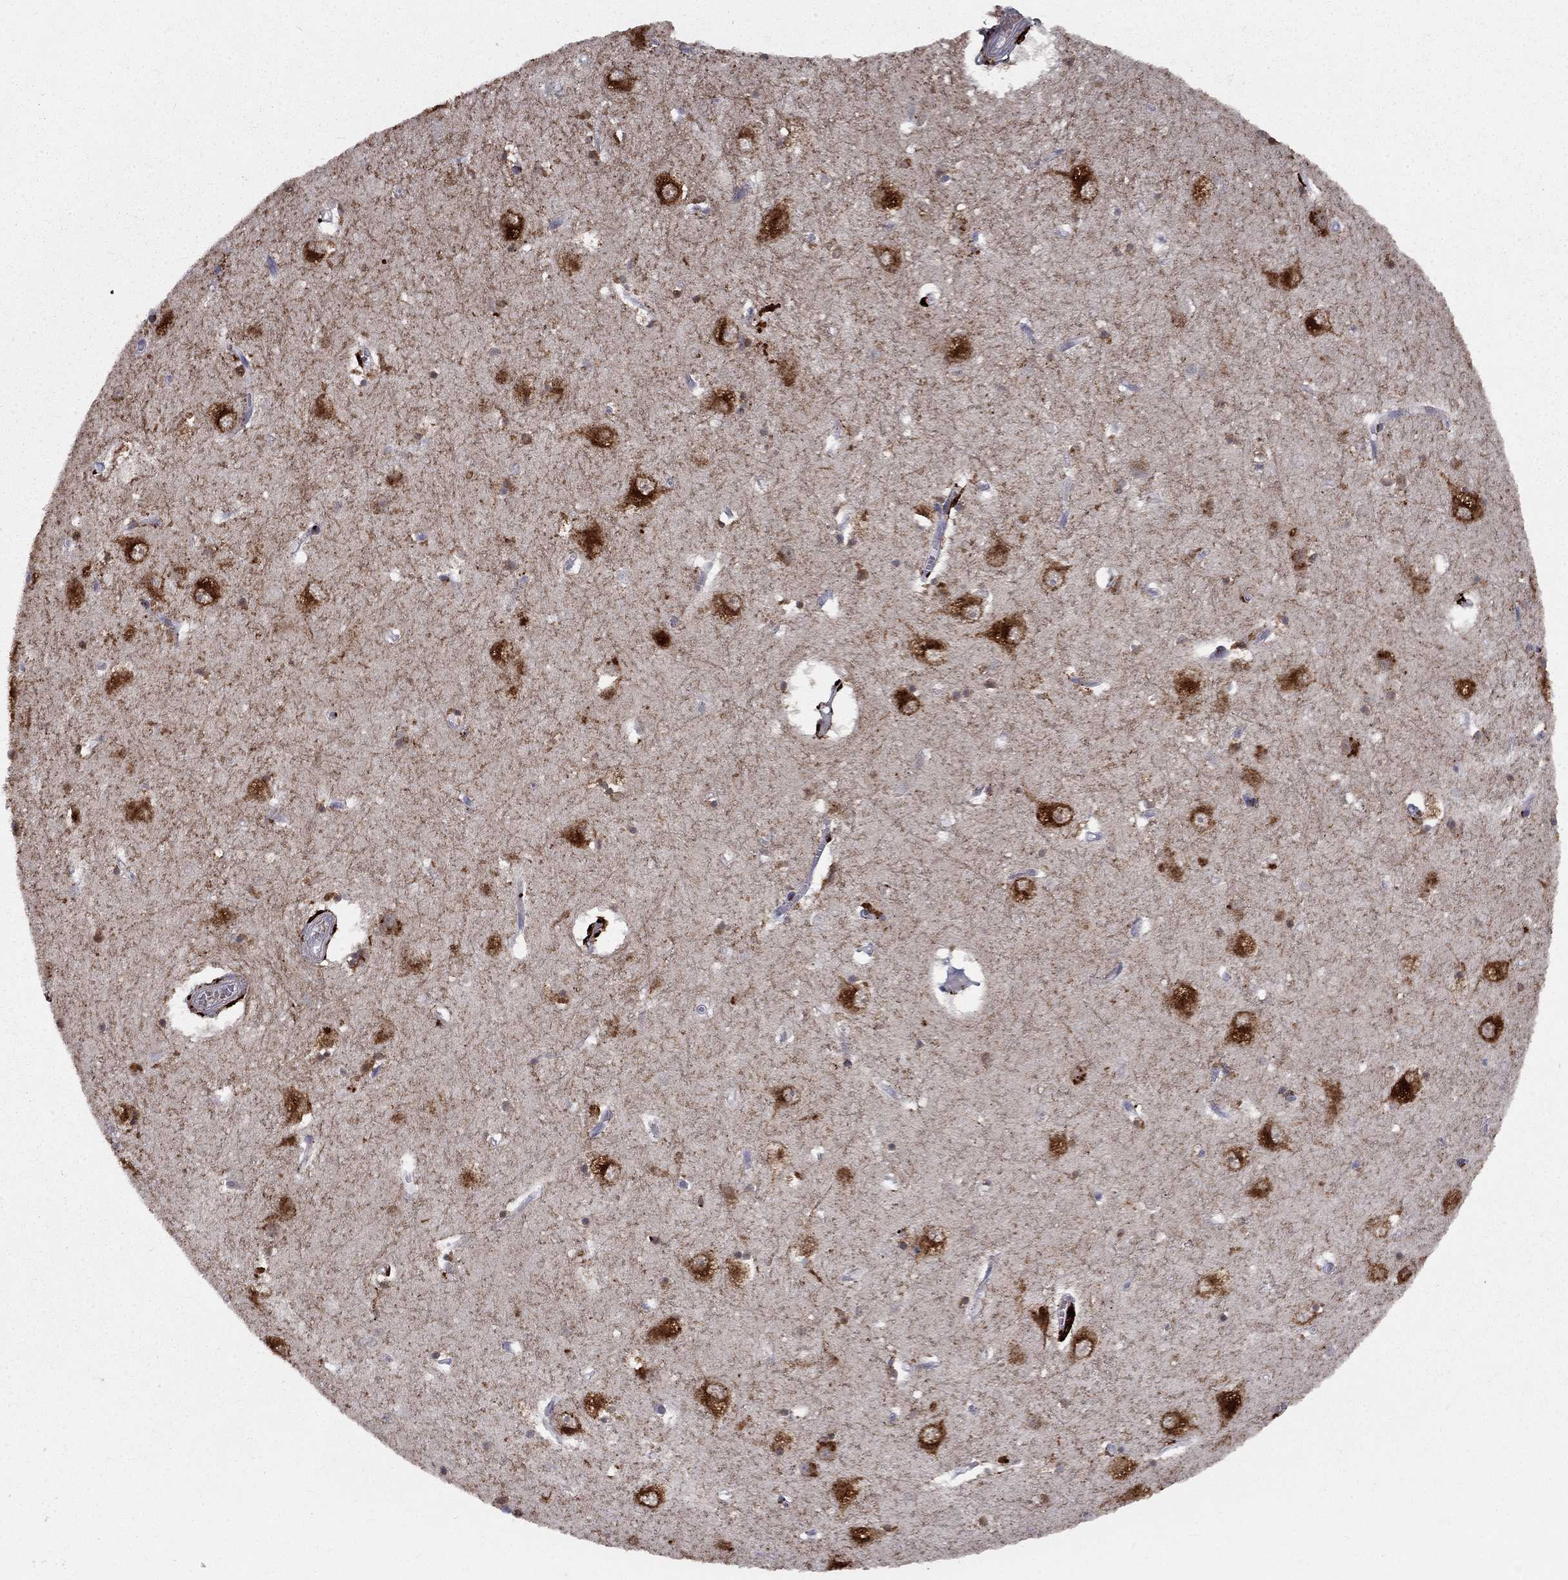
{"staining": {"intensity": "strong", "quantity": "<25%", "location": "cytoplasmic/membranous"}, "tissue": "caudate", "cell_type": "Glial cells", "image_type": "normal", "snomed": [{"axis": "morphology", "description": "Normal tissue, NOS"}, {"axis": "topography", "description": "Lateral ventricle wall"}], "caption": "DAB immunohistochemical staining of normal human caudate shows strong cytoplasmic/membranous protein staining in approximately <25% of glial cells.", "gene": "EPDR1", "patient": {"sex": "male", "age": 54}}